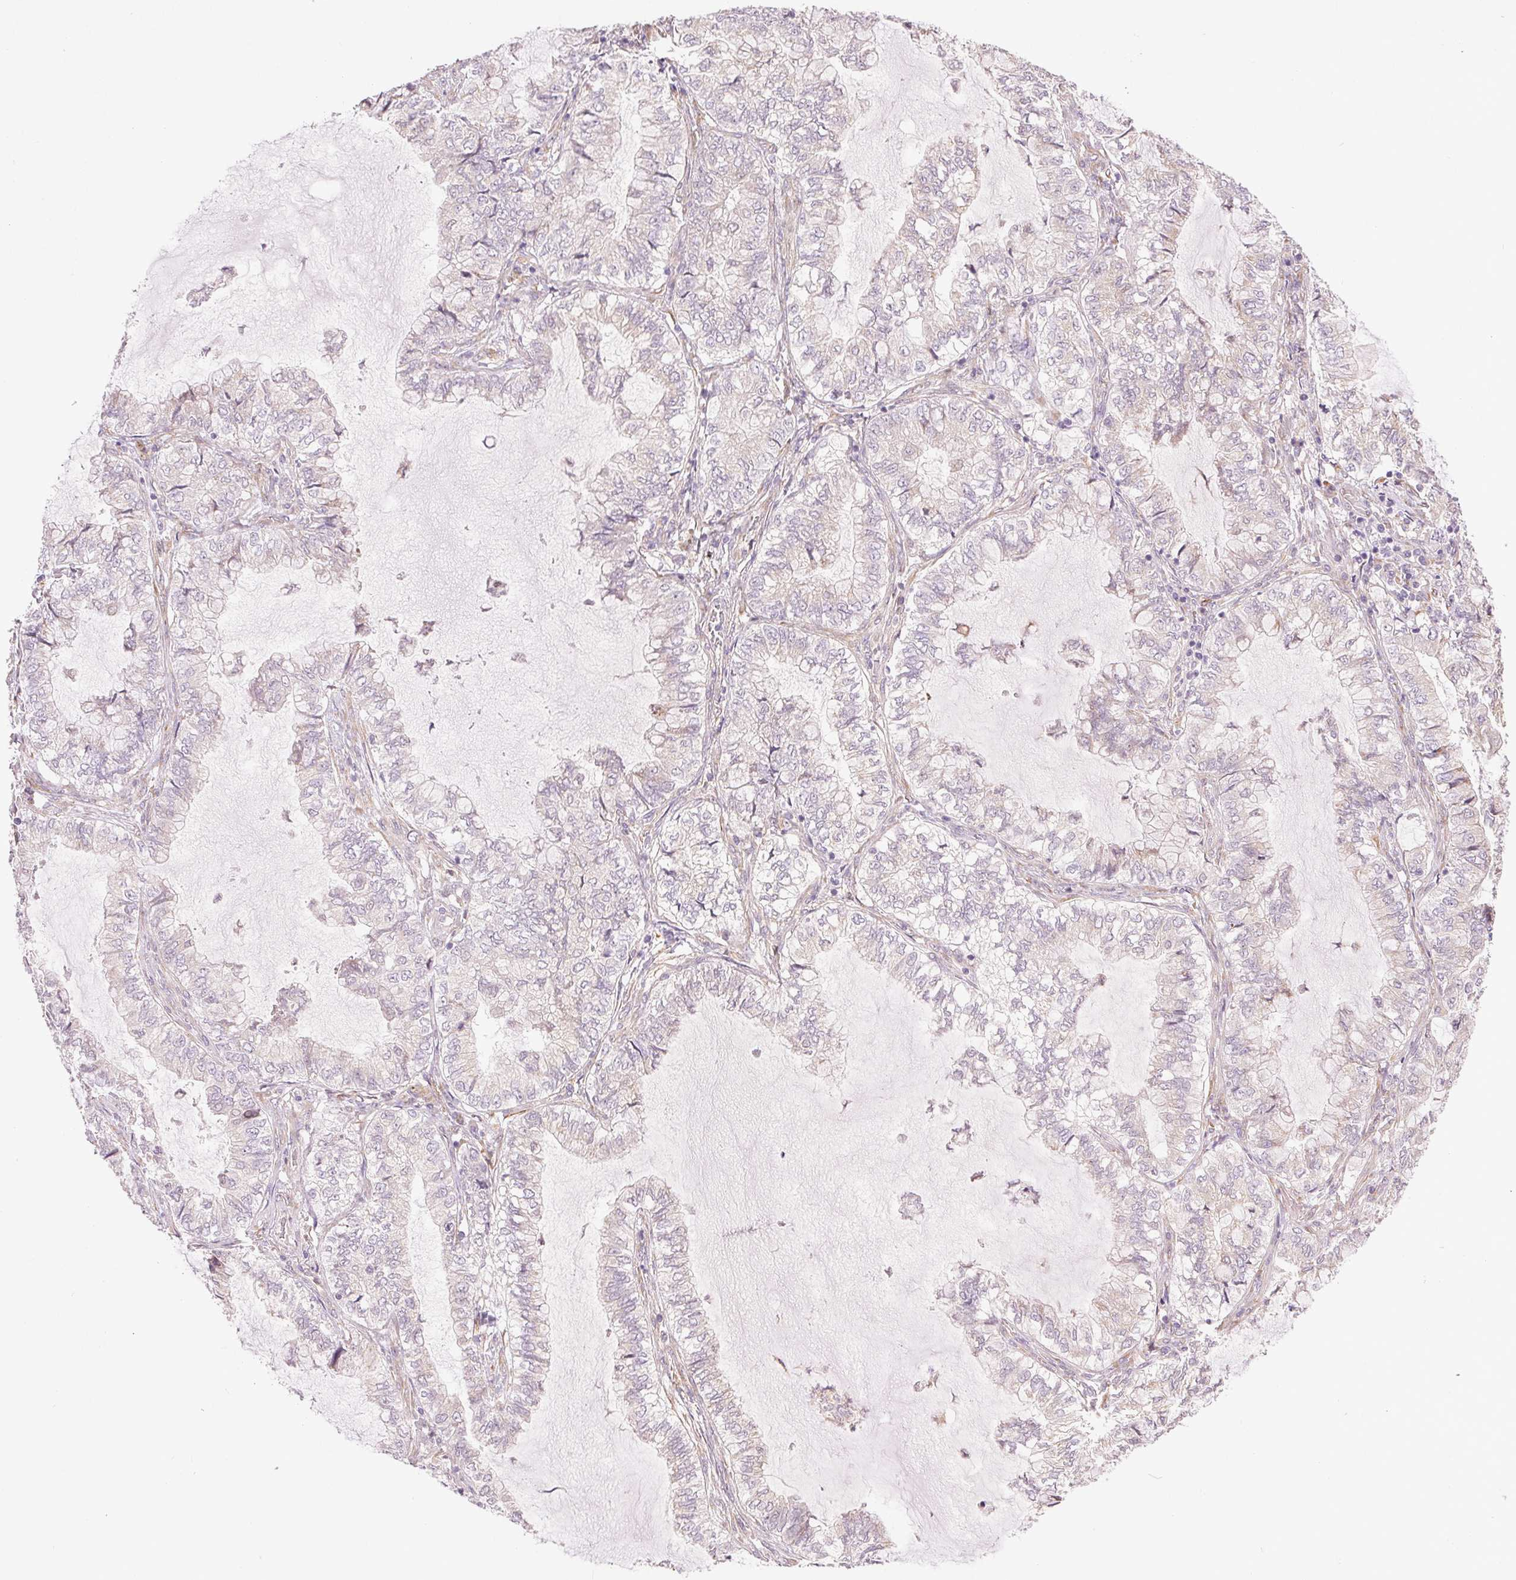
{"staining": {"intensity": "negative", "quantity": "none", "location": "none"}, "tissue": "lung cancer", "cell_type": "Tumor cells", "image_type": "cancer", "snomed": [{"axis": "morphology", "description": "Adenocarcinoma, NOS"}, {"axis": "topography", "description": "Lymph node"}, {"axis": "topography", "description": "Lung"}], "caption": "Protein analysis of lung adenocarcinoma shows no significant expression in tumor cells. (Stains: DAB IHC with hematoxylin counter stain, Microscopy: brightfield microscopy at high magnification).", "gene": "METTL17", "patient": {"sex": "male", "age": 66}}